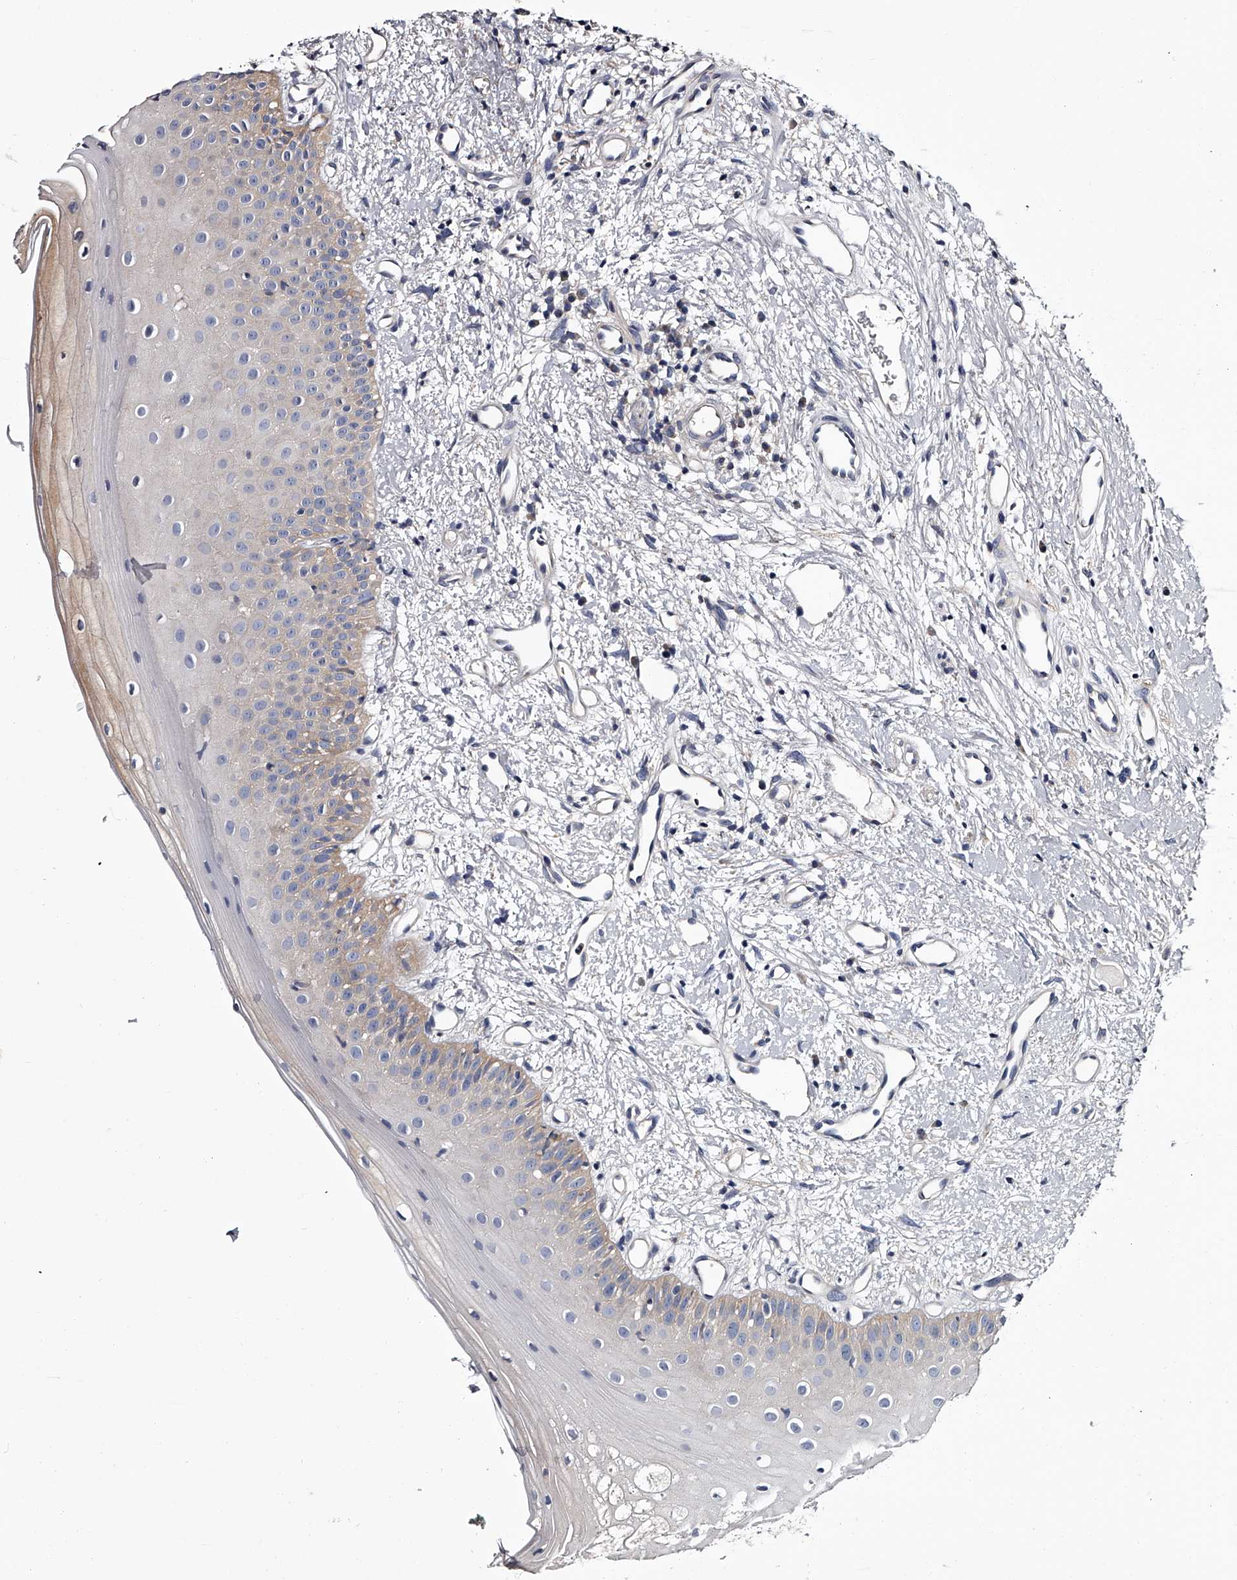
{"staining": {"intensity": "moderate", "quantity": "<25%", "location": "cytoplasmic/membranous"}, "tissue": "oral mucosa", "cell_type": "Squamous epithelial cells", "image_type": "normal", "snomed": [{"axis": "morphology", "description": "Normal tissue, NOS"}, {"axis": "topography", "description": "Oral tissue"}], "caption": "Normal oral mucosa displays moderate cytoplasmic/membranous staining in about <25% of squamous epithelial cells The staining was performed using DAB to visualize the protein expression in brown, while the nuclei were stained in blue with hematoxylin (Magnification: 20x)..", "gene": "GAPVD1", "patient": {"sex": "female", "age": 63}}